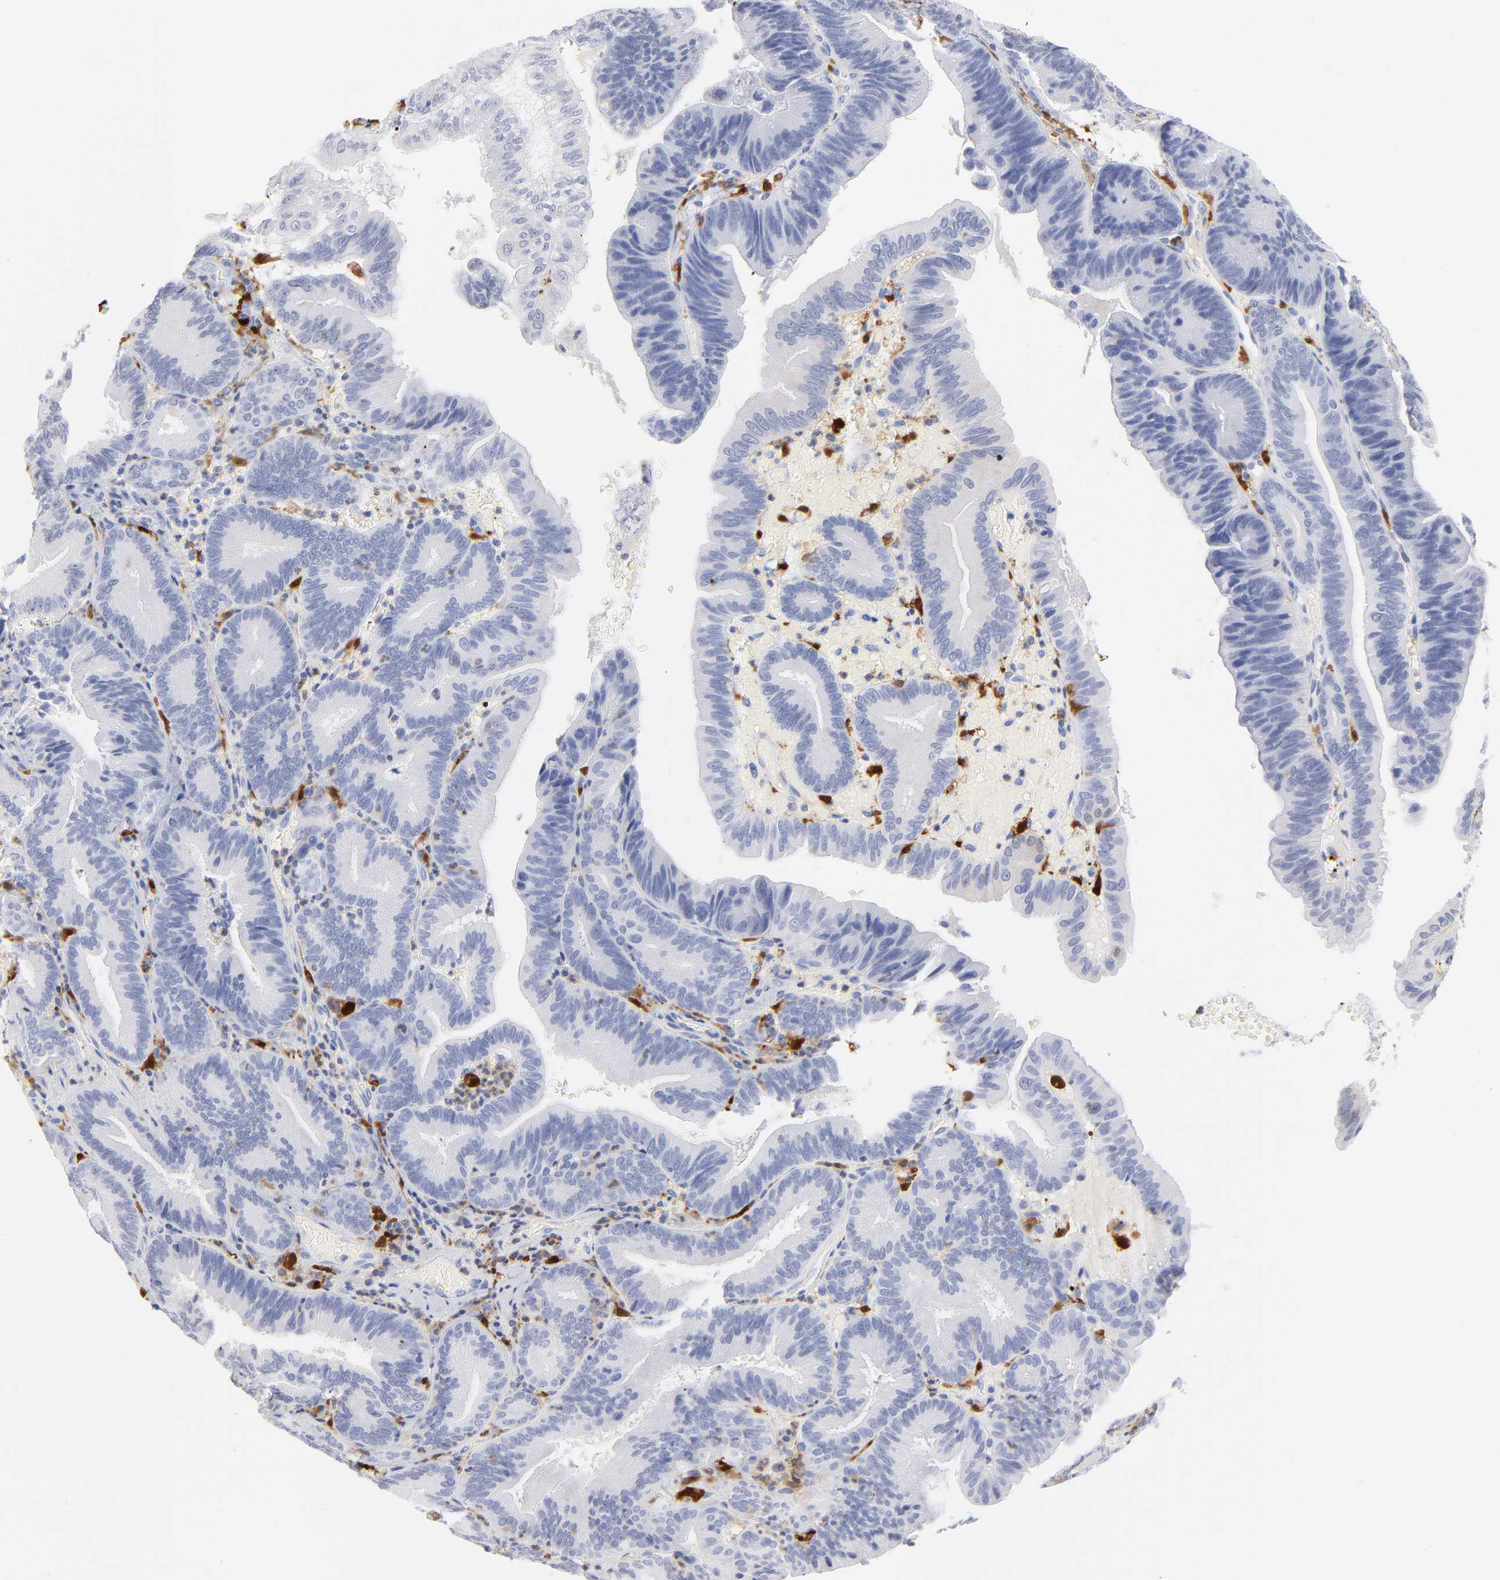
{"staining": {"intensity": "negative", "quantity": "none", "location": "none"}, "tissue": "pancreatic cancer", "cell_type": "Tumor cells", "image_type": "cancer", "snomed": [{"axis": "morphology", "description": "Adenocarcinoma, NOS"}, {"axis": "topography", "description": "Pancreas"}], "caption": "A photomicrograph of pancreatic cancer stained for a protein shows no brown staining in tumor cells.", "gene": "IFIT2", "patient": {"sex": "male", "age": 82}}